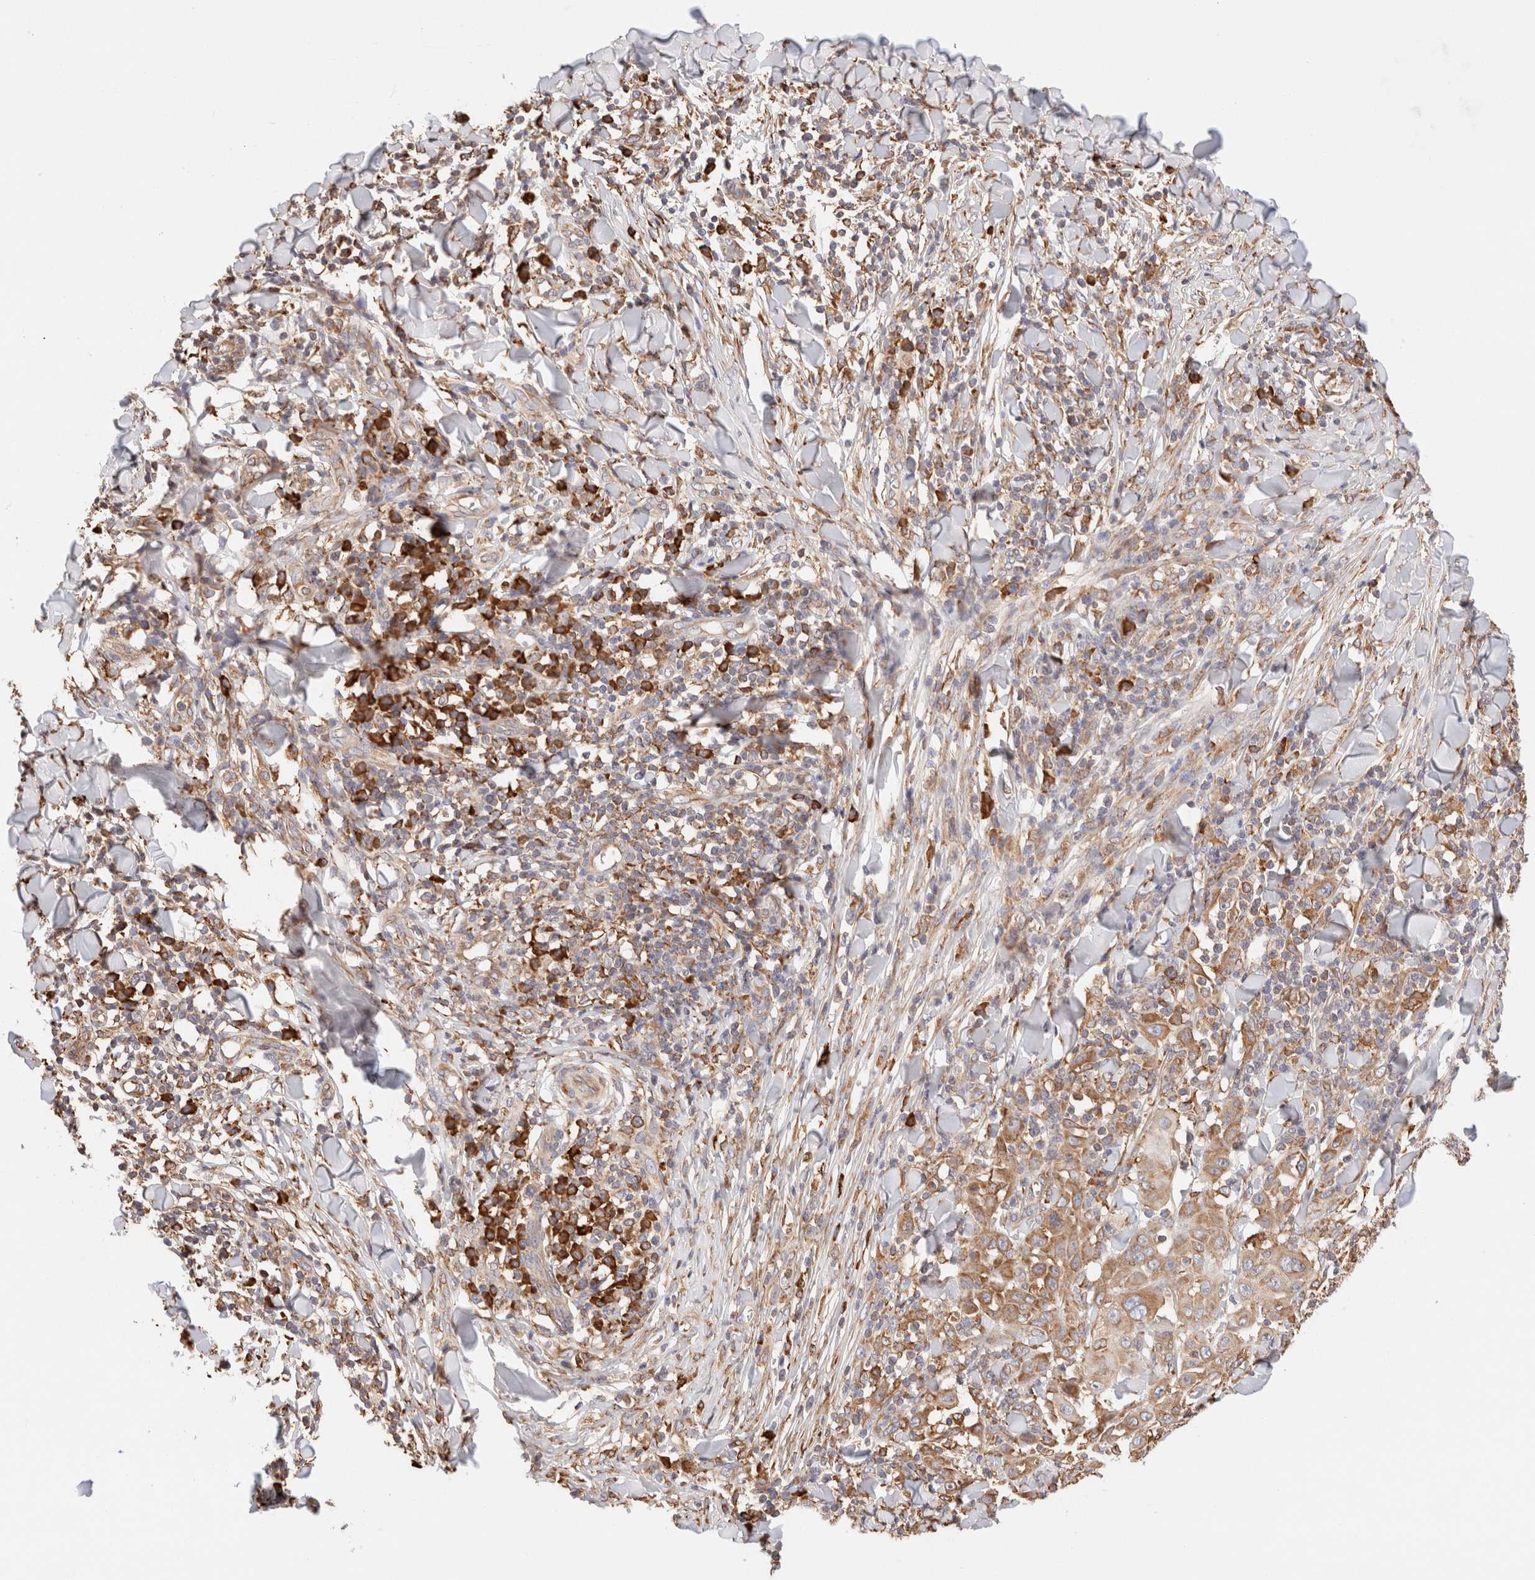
{"staining": {"intensity": "moderate", "quantity": ">75%", "location": "cytoplasmic/membranous"}, "tissue": "skin cancer", "cell_type": "Tumor cells", "image_type": "cancer", "snomed": [{"axis": "morphology", "description": "Squamous cell carcinoma, NOS"}, {"axis": "topography", "description": "Skin"}], "caption": "Moderate cytoplasmic/membranous protein positivity is present in approximately >75% of tumor cells in skin cancer (squamous cell carcinoma). Using DAB (brown) and hematoxylin (blue) stains, captured at high magnification using brightfield microscopy.", "gene": "FER", "patient": {"sex": "male", "age": 24}}